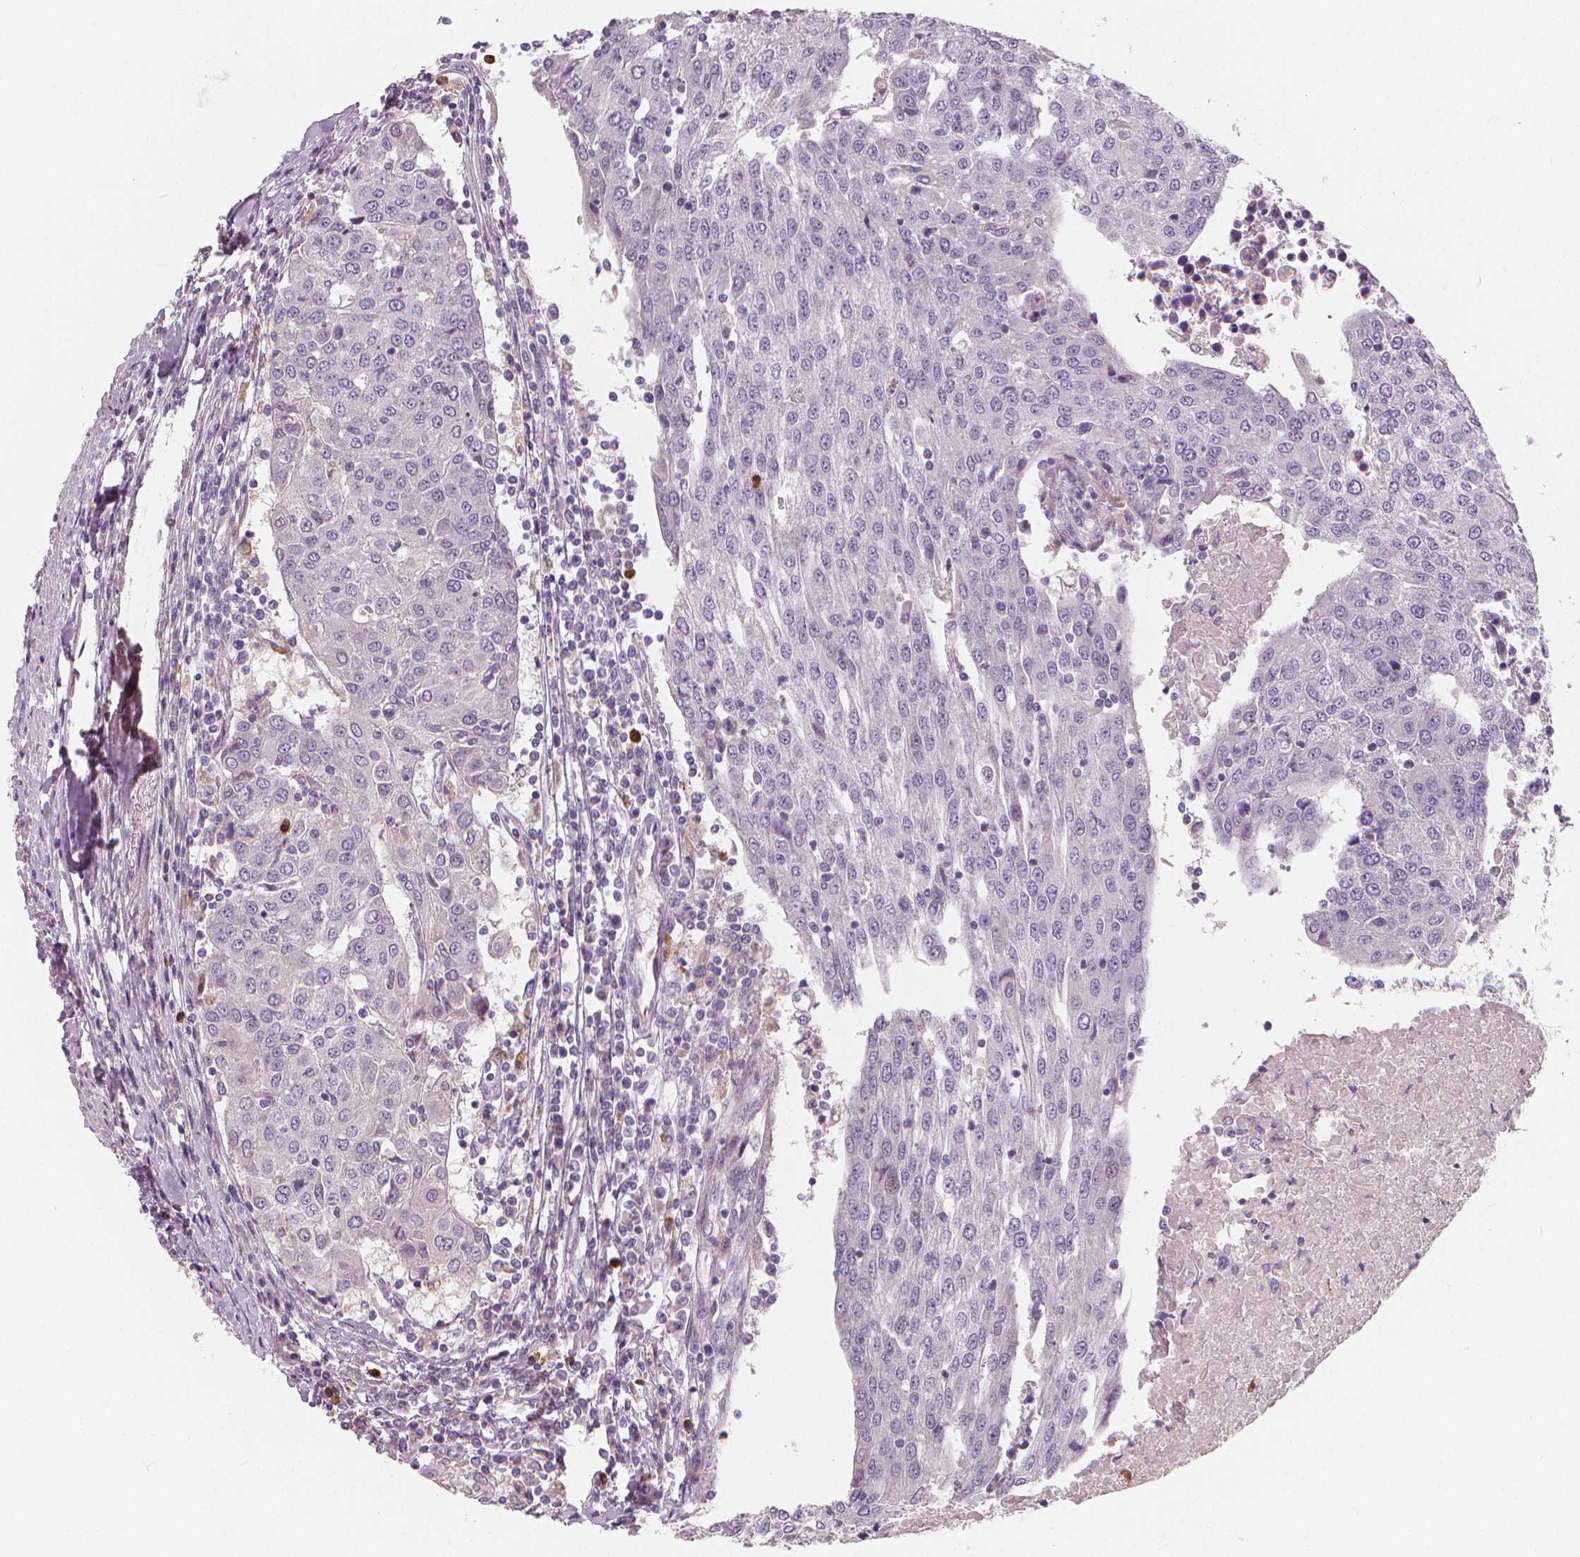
{"staining": {"intensity": "negative", "quantity": "none", "location": "none"}, "tissue": "urothelial cancer", "cell_type": "Tumor cells", "image_type": "cancer", "snomed": [{"axis": "morphology", "description": "Urothelial carcinoma, High grade"}, {"axis": "topography", "description": "Urinary bladder"}], "caption": "There is no significant positivity in tumor cells of urothelial cancer.", "gene": "RNASE7", "patient": {"sex": "female", "age": 85}}